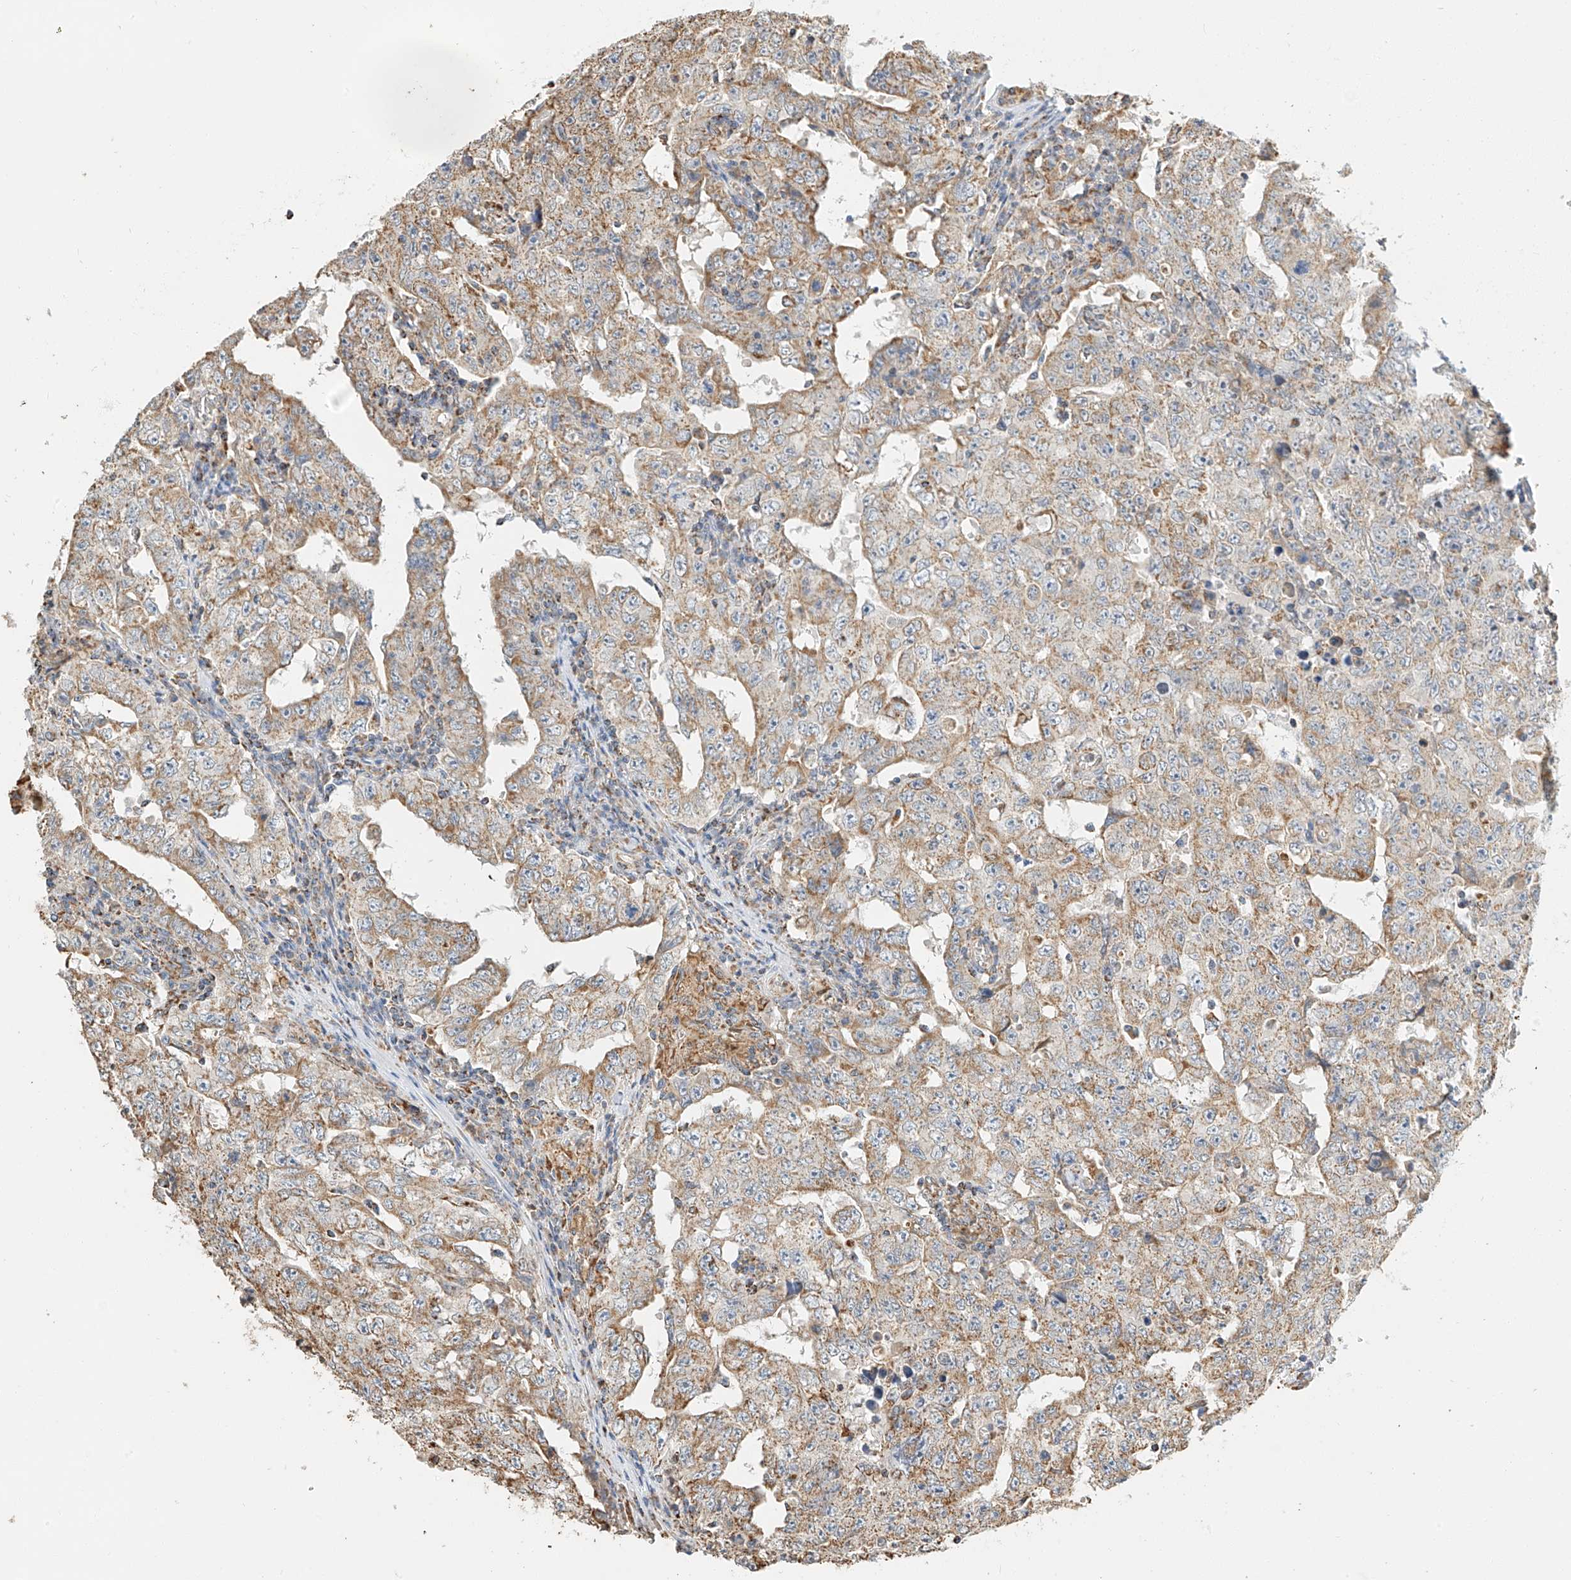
{"staining": {"intensity": "moderate", "quantity": ">75%", "location": "cytoplasmic/membranous"}, "tissue": "testis cancer", "cell_type": "Tumor cells", "image_type": "cancer", "snomed": [{"axis": "morphology", "description": "Carcinoma, Embryonal, NOS"}, {"axis": "topography", "description": "Testis"}], "caption": "A micrograph showing moderate cytoplasmic/membranous positivity in approximately >75% of tumor cells in testis embryonal carcinoma, as visualized by brown immunohistochemical staining.", "gene": "YIPF7", "patient": {"sex": "male", "age": 26}}